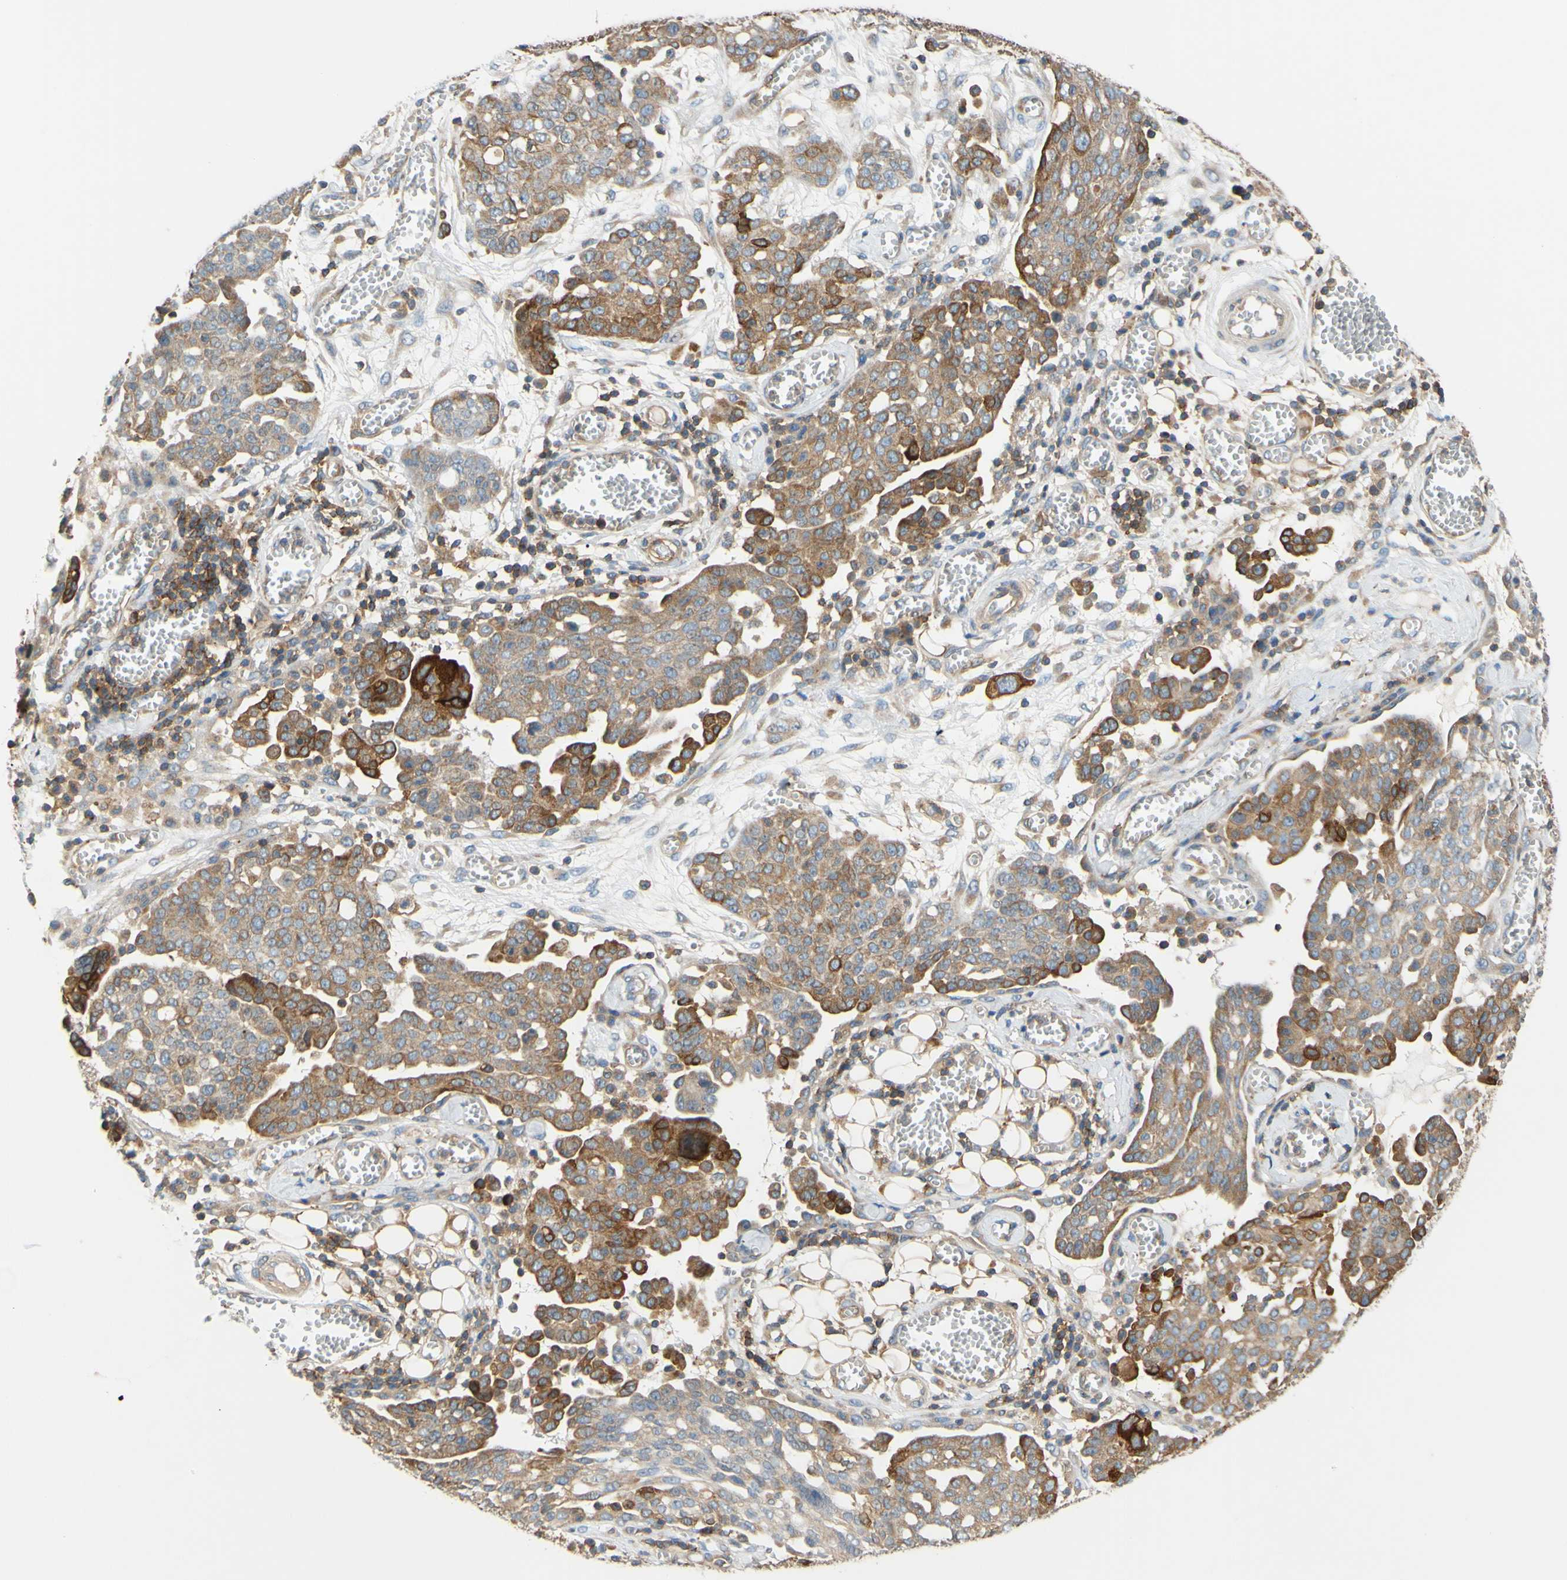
{"staining": {"intensity": "weak", "quantity": ">75%", "location": "cytoplasmic/membranous"}, "tissue": "ovarian cancer", "cell_type": "Tumor cells", "image_type": "cancer", "snomed": [{"axis": "morphology", "description": "Cystadenocarcinoma, serous, NOS"}, {"axis": "topography", "description": "Soft tissue"}, {"axis": "topography", "description": "Ovary"}], "caption": "Immunohistochemical staining of human ovarian serous cystadenocarcinoma shows low levels of weak cytoplasmic/membranous protein positivity in approximately >75% of tumor cells. (IHC, brightfield microscopy, high magnification).", "gene": "POR", "patient": {"sex": "female", "age": 57}}